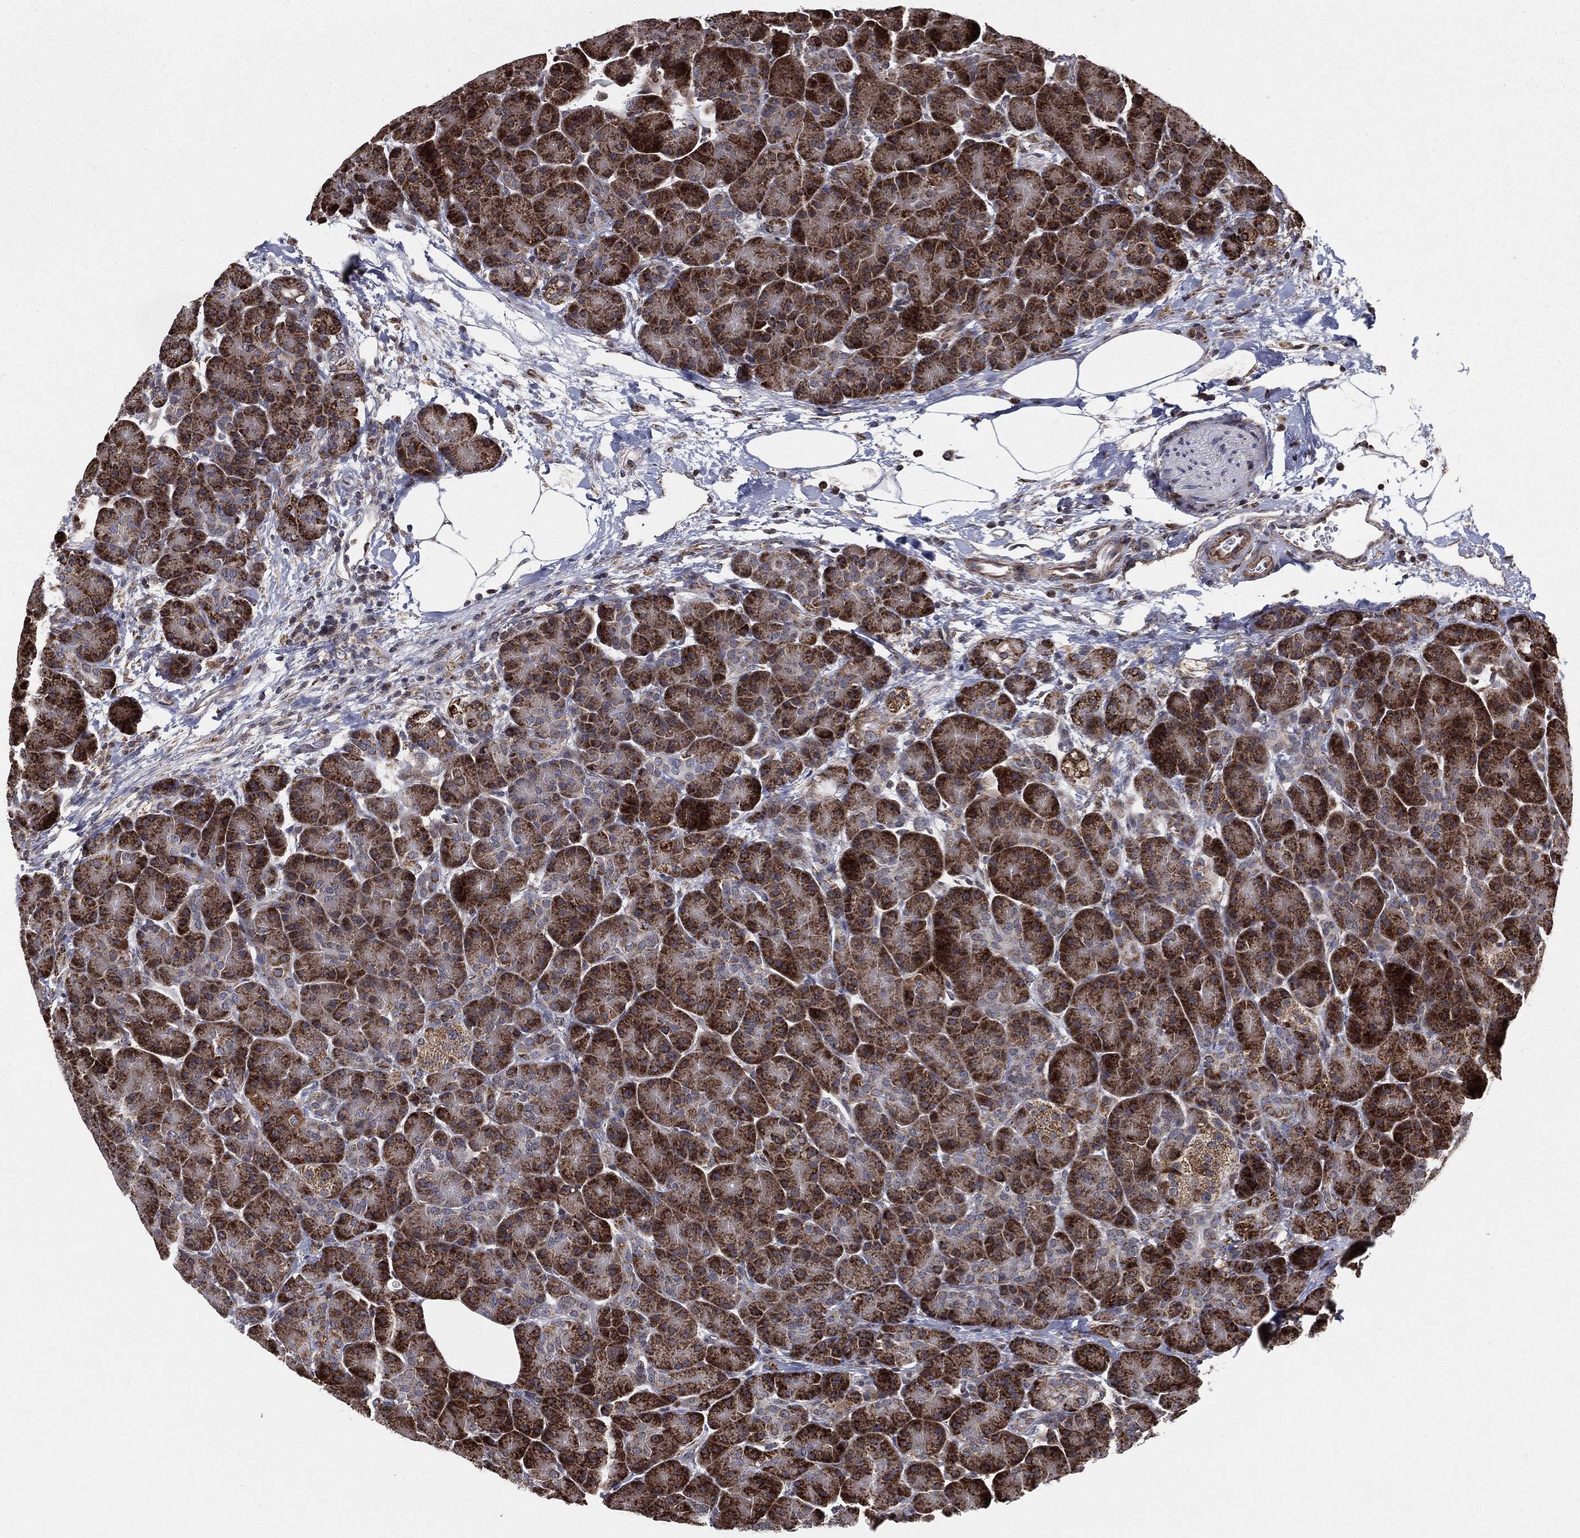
{"staining": {"intensity": "strong", "quantity": ">75%", "location": "cytoplasmic/membranous"}, "tissue": "pancreas", "cell_type": "Exocrine glandular cells", "image_type": "normal", "snomed": [{"axis": "morphology", "description": "Normal tissue, NOS"}, {"axis": "topography", "description": "Pancreas"}], "caption": "An immunohistochemistry image of benign tissue is shown. Protein staining in brown labels strong cytoplasmic/membranous positivity in pancreas within exocrine glandular cells.", "gene": "CHCHD2", "patient": {"sex": "female", "age": 63}}